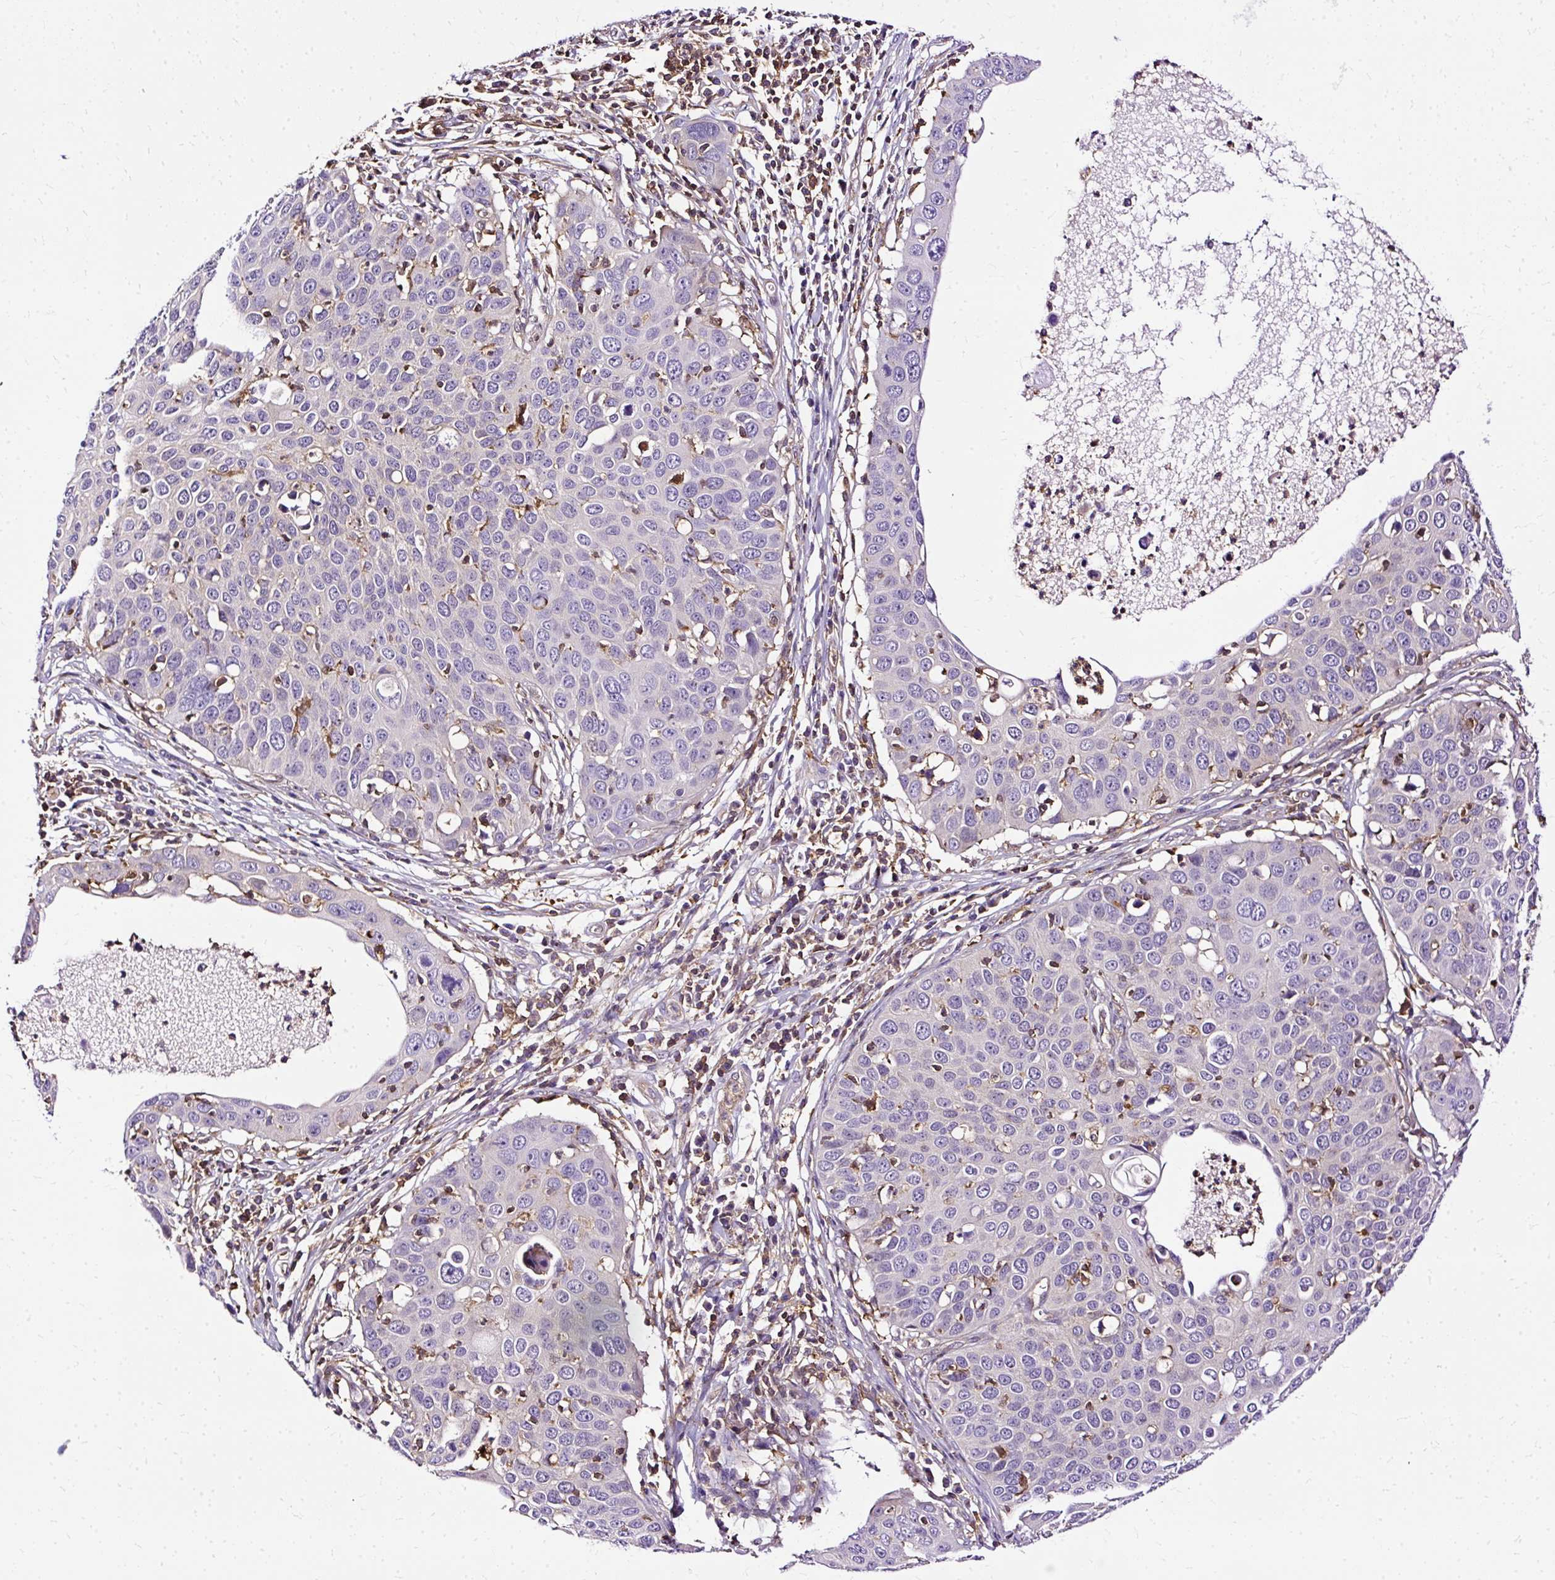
{"staining": {"intensity": "negative", "quantity": "none", "location": "none"}, "tissue": "cervical cancer", "cell_type": "Tumor cells", "image_type": "cancer", "snomed": [{"axis": "morphology", "description": "Squamous cell carcinoma, NOS"}, {"axis": "topography", "description": "Cervix"}], "caption": "Protein analysis of cervical cancer (squamous cell carcinoma) displays no significant expression in tumor cells.", "gene": "TWF2", "patient": {"sex": "female", "age": 36}}